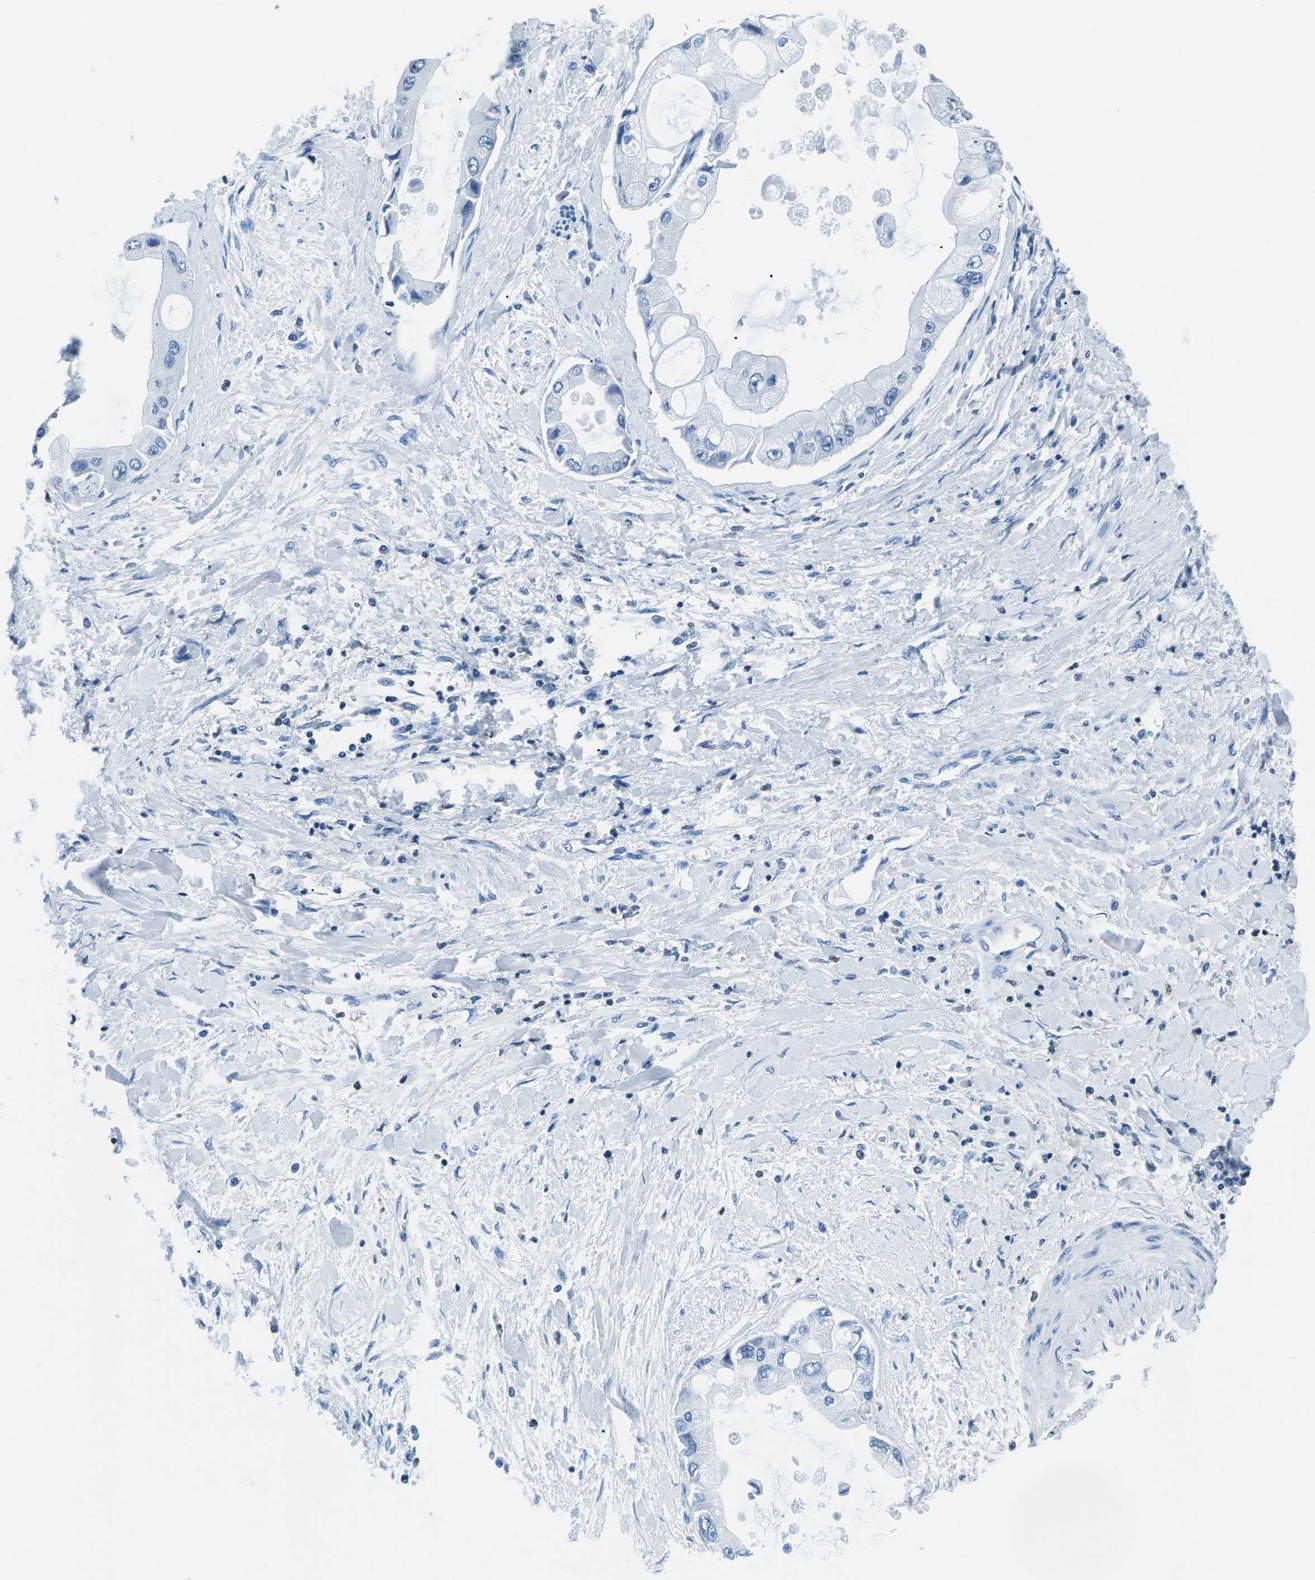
{"staining": {"intensity": "negative", "quantity": "none", "location": "none"}, "tissue": "liver cancer", "cell_type": "Tumor cells", "image_type": "cancer", "snomed": [{"axis": "morphology", "description": "Cholangiocarcinoma"}, {"axis": "topography", "description": "Liver"}], "caption": "Tumor cells are negative for brown protein staining in liver cancer (cholangiocarcinoma).", "gene": "CELF2", "patient": {"sex": "male", "age": 50}}